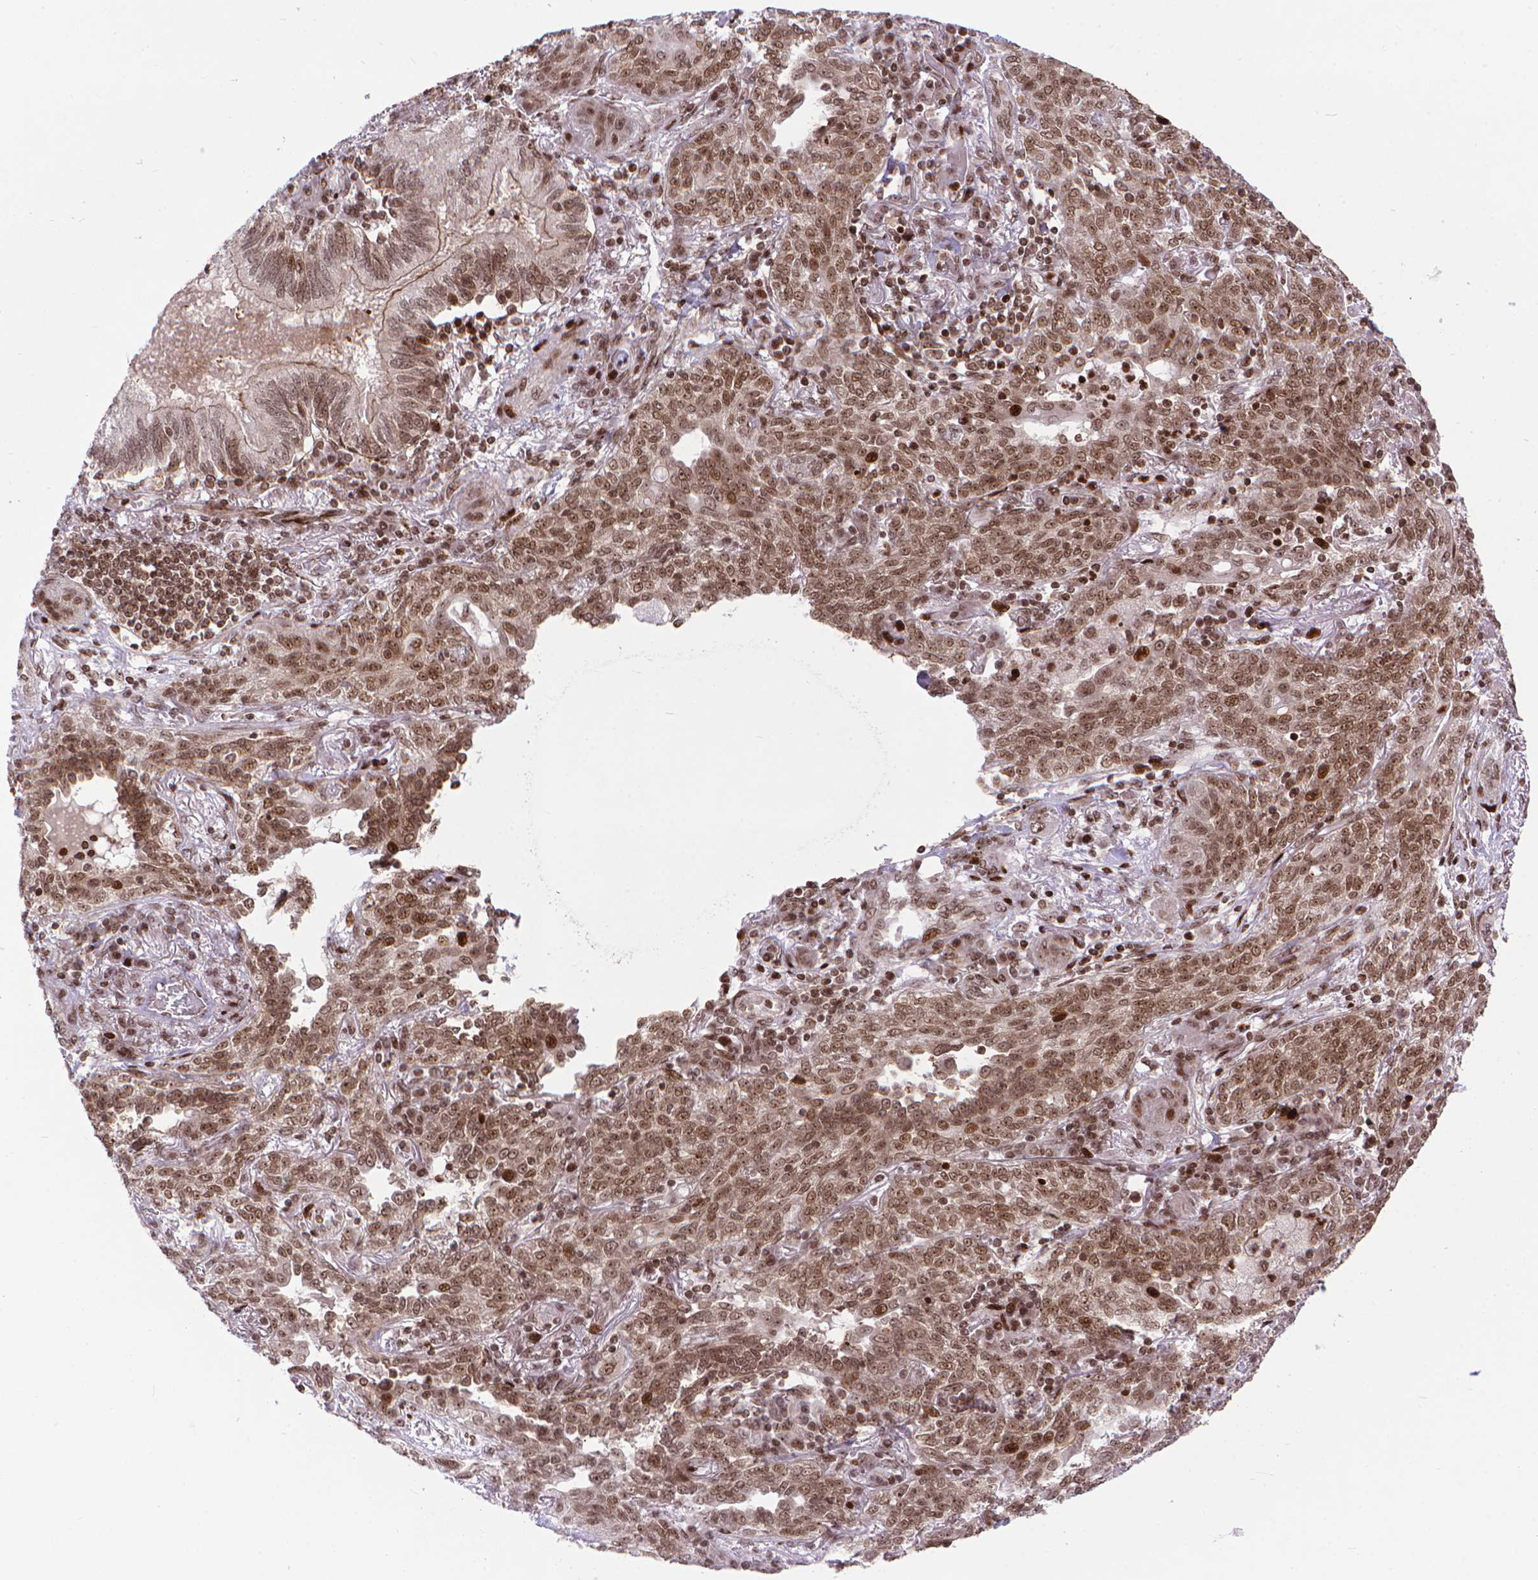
{"staining": {"intensity": "moderate", "quantity": ">75%", "location": "nuclear"}, "tissue": "lung cancer", "cell_type": "Tumor cells", "image_type": "cancer", "snomed": [{"axis": "morphology", "description": "Squamous cell carcinoma, NOS"}, {"axis": "topography", "description": "Lung"}], "caption": "Human lung squamous cell carcinoma stained for a protein (brown) reveals moderate nuclear positive staining in about >75% of tumor cells.", "gene": "AMER1", "patient": {"sex": "female", "age": 70}}